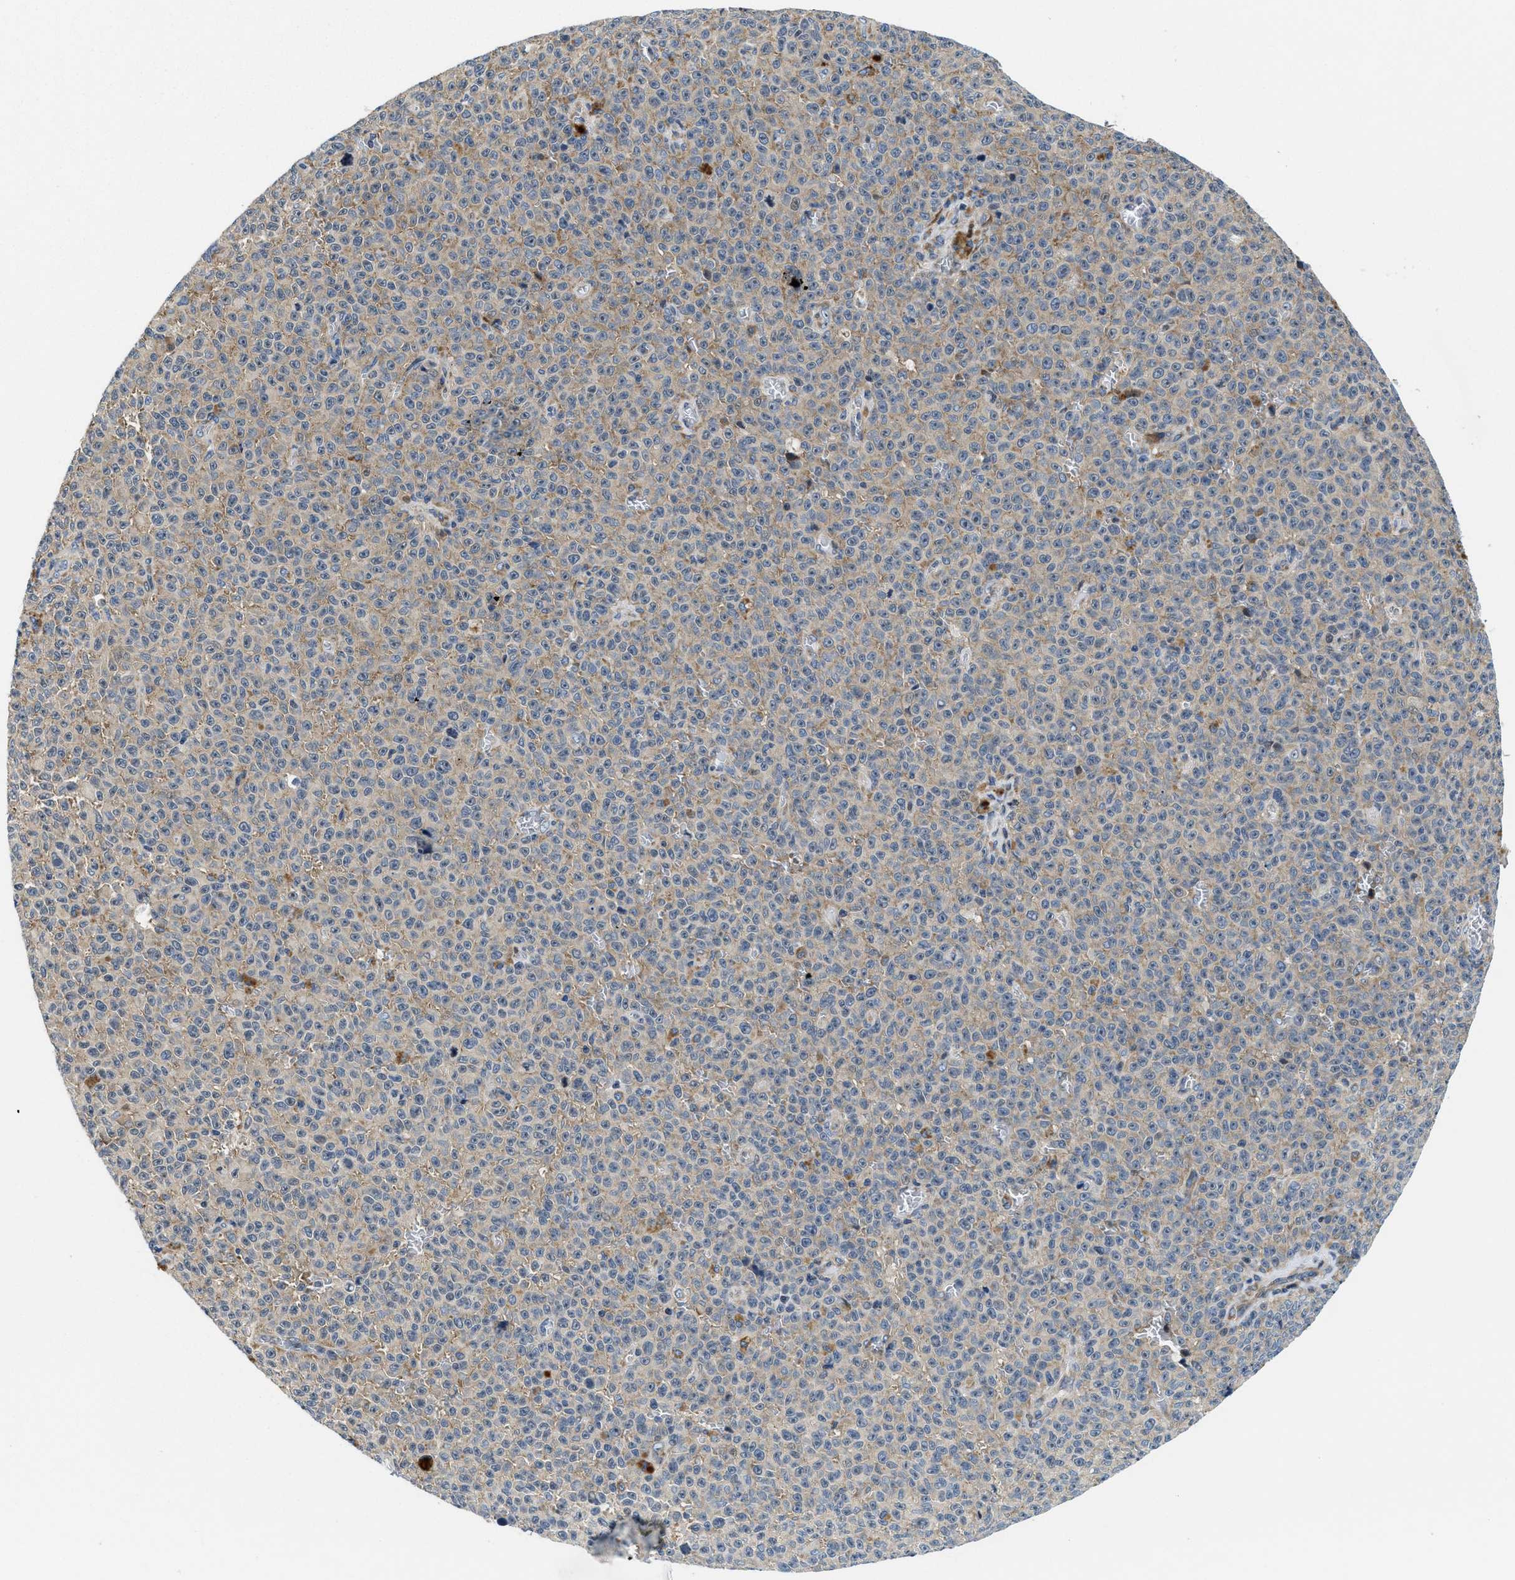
{"staining": {"intensity": "weak", "quantity": "25%-75%", "location": "cytoplasmic/membranous"}, "tissue": "melanoma", "cell_type": "Tumor cells", "image_type": "cancer", "snomed": [{"axis": "morphology", "description": "Malignant melanoma, NOS"}, {"axis": "topography", "description": "Skin"}], "caption": "A histopathology image showing weak cytoplasmic/membranous staining in approximately 25%-75% of tumor cells in malignant melanoma, as visualized by brown immunohistochemical staining.", "gene": "IKBKE", "patient": {"sex": "female", "age": 82}}